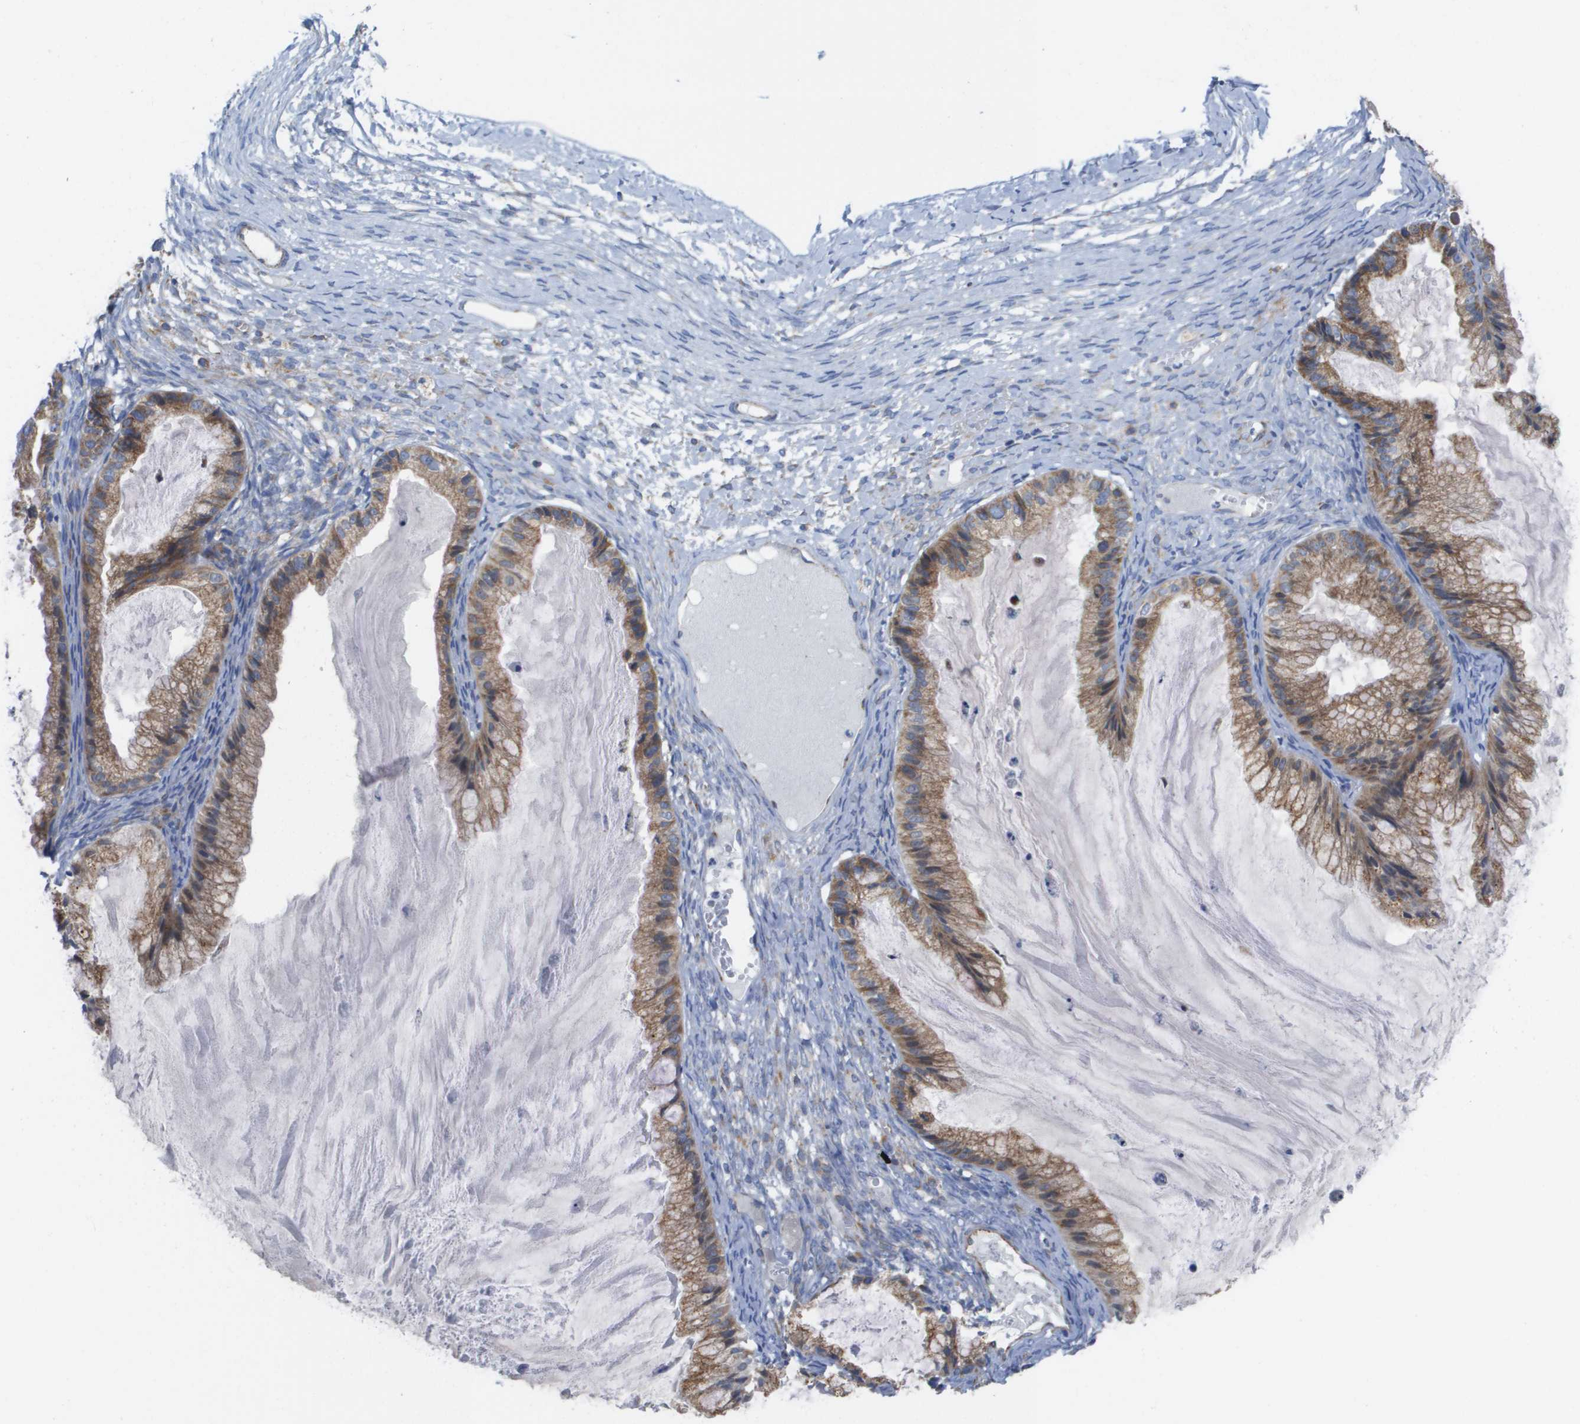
{"staining": {"intensity": "moderate", "quantity": ">75%", "location": "cytoplasmic/membranous"}, "tissue": "ovarian cancer", "cell_type": "Tumor cells", "image_type": "cancer", "snomed": [{"axis": "morphology", "description": "Cystadenocarcinoma, mucinous, NOS"}, {"axis": "topography", "description": "Ovary"}], "caption": "The micrograph demonstrates immunohistochemical staining of mucinous cystadenocarcinoma (ovarian). There is moderate cytoplasmic/membranous staining is appreciated in approximately >75% of tumor cells.", "gene": "FIS1", "patient": {"sex": "female", "age": 57}}